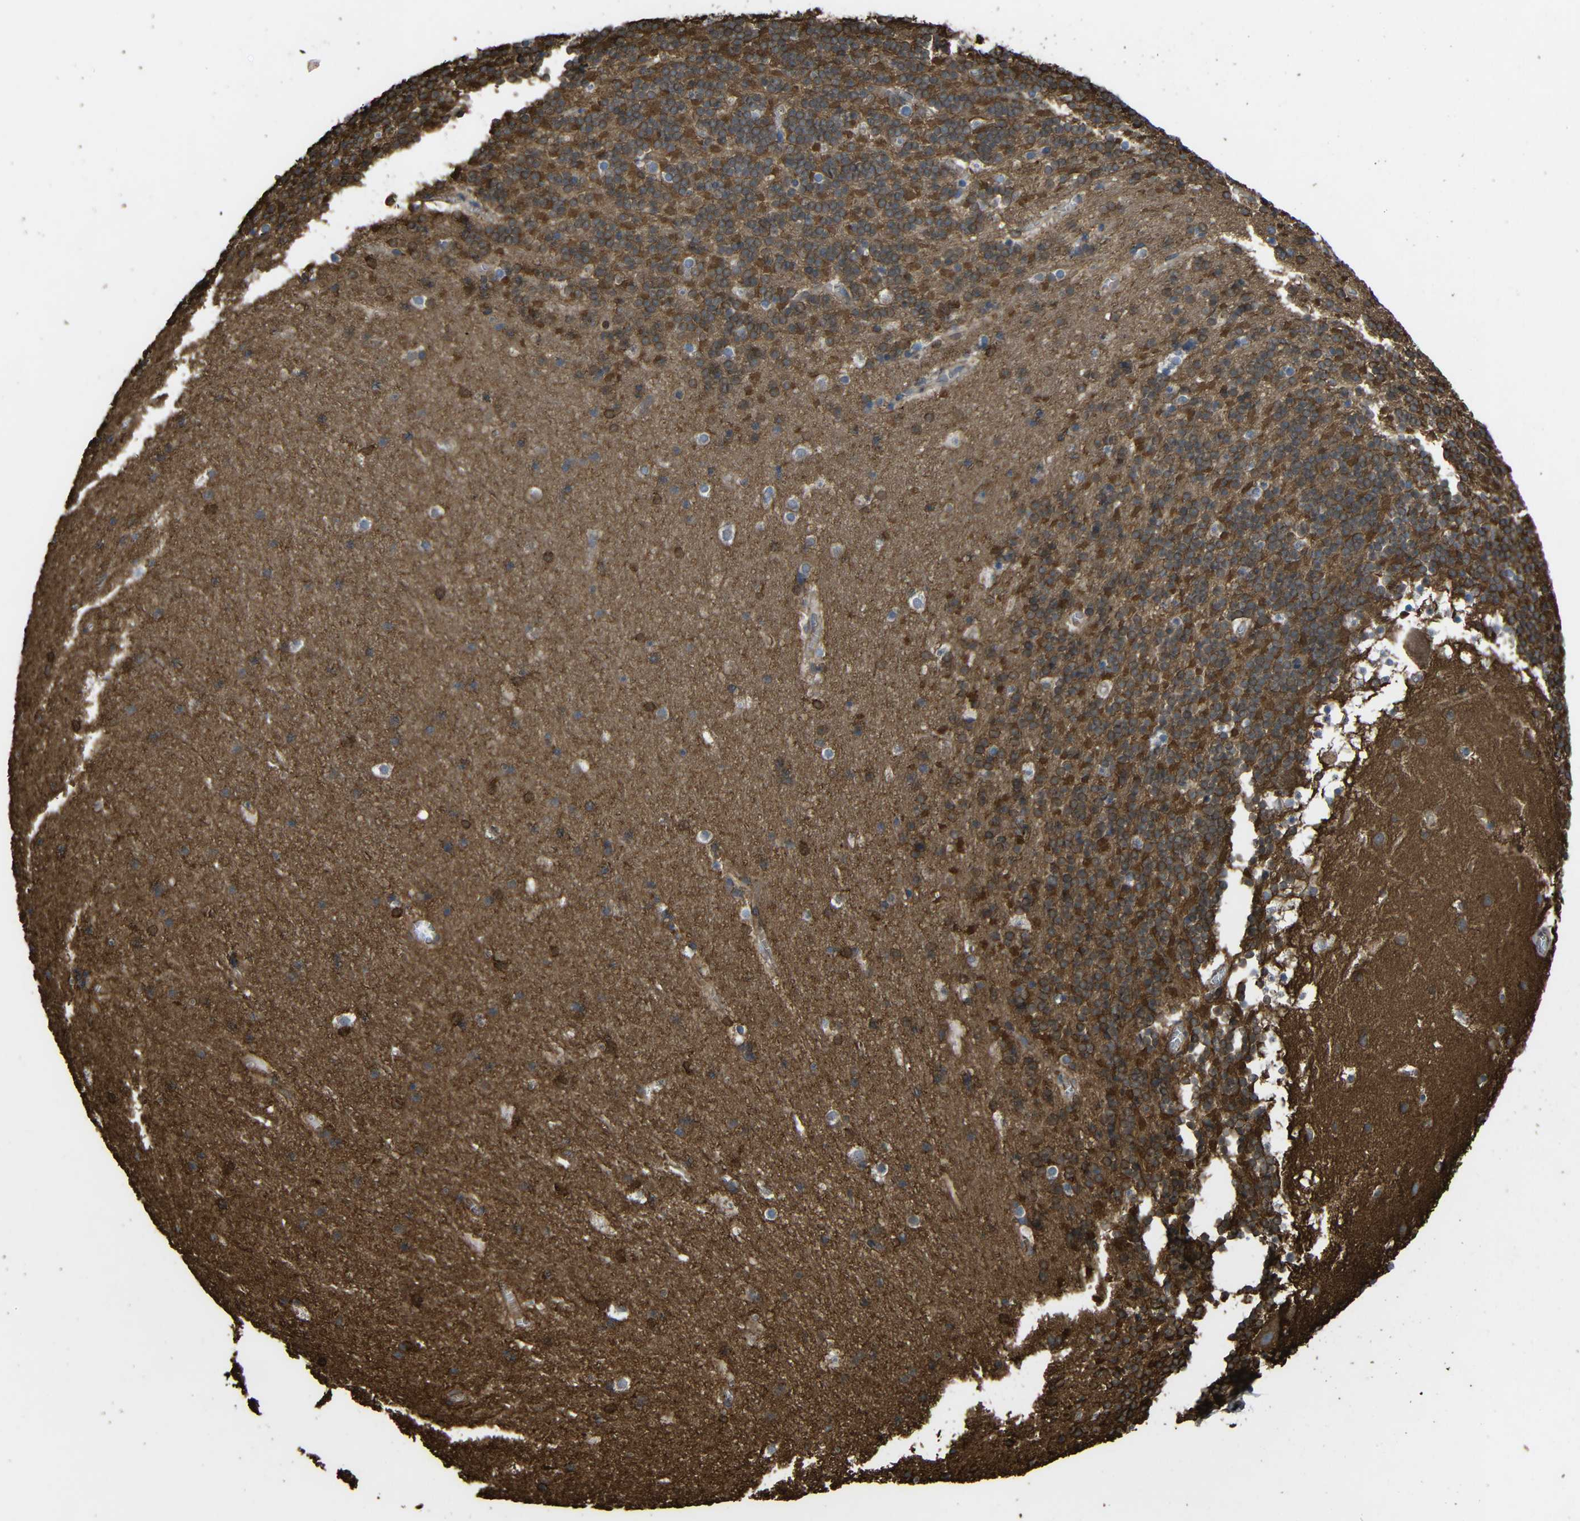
{"staining": {"intensity": "strong", "quantity": ">75%", "location": "cytoplasmic/membranous"}, "tissue": "cerebellum", "cell_type": "Cells in granular layer", "image_type": "normal", "snomed": [{"axis": "morphology", "description": "Normal tissue, NOS"}, {"axis": "topography", "description": "Cerebellum"}], "caption": "A high amount of strong cytoplasmic/membranous expression is appreciated in about >75% of cells in granular layer in unremarkable cerebellum. The protein of interest is stained brown, and the nuclei are stained in blue (DAB IHC with brightfield microscopy, high magnification).", "gene": "TREM2", "patient": {"sex": "male", "age": 45}}